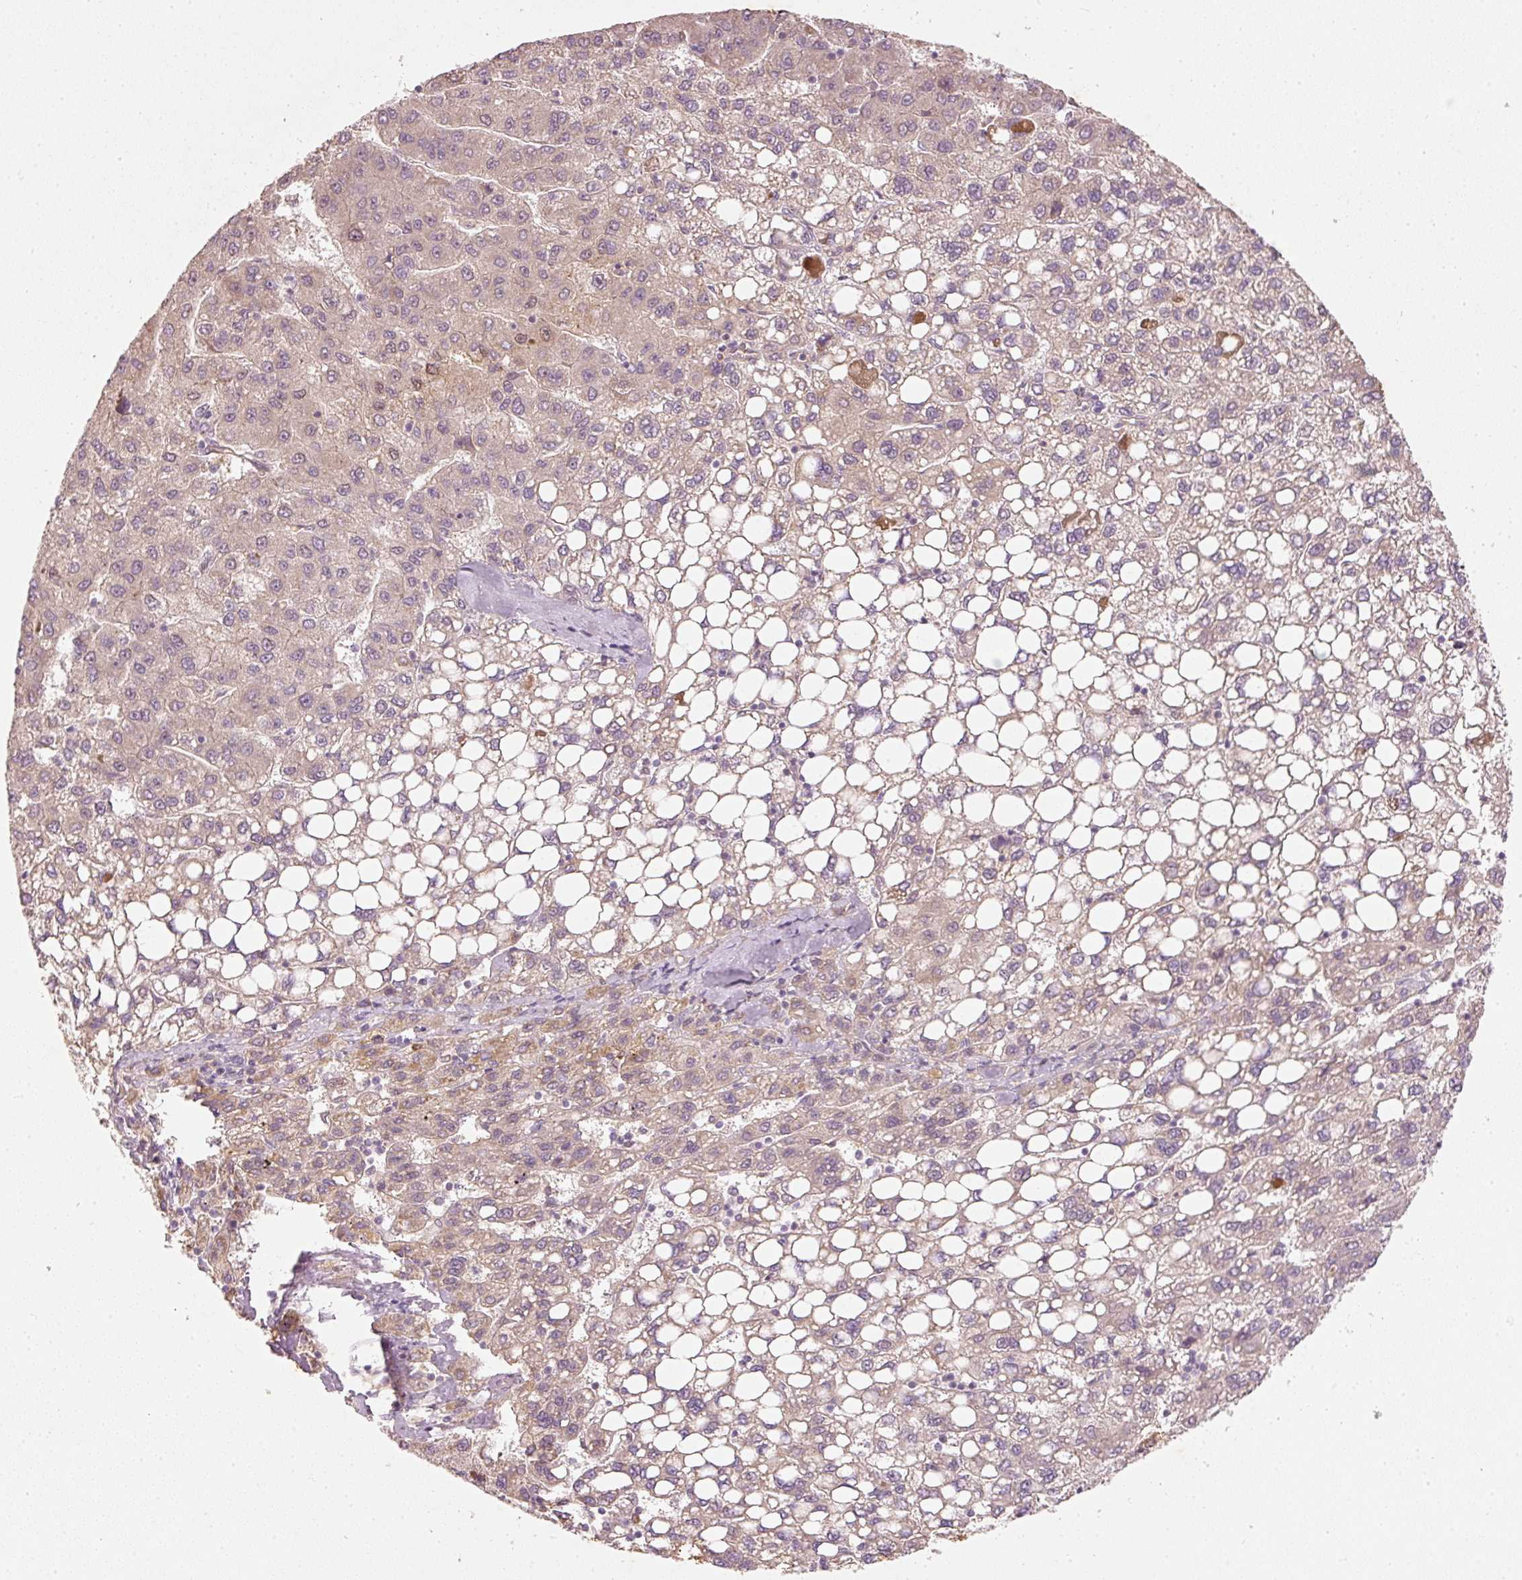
{"staining": {"intensity": "weak", "quantity": ">75%", "location": "cytoplasmic/membranous"}, "tissue": "liver cancer", "cell_type": "Tumor cells", "image_type": "cancer", "snomed": [{"axis": "morphology", "description": "Carcinoma, Hepatocellular, NOS"}, {"axis": "topography", "description": "Liver"}], "caption": "A brown stain highlights weak cytoplasmic/membranous expression of a protein in liver cancer tumor cells.", "gene": "RGL2", "patient": {"sex": "female", "age": 82}}